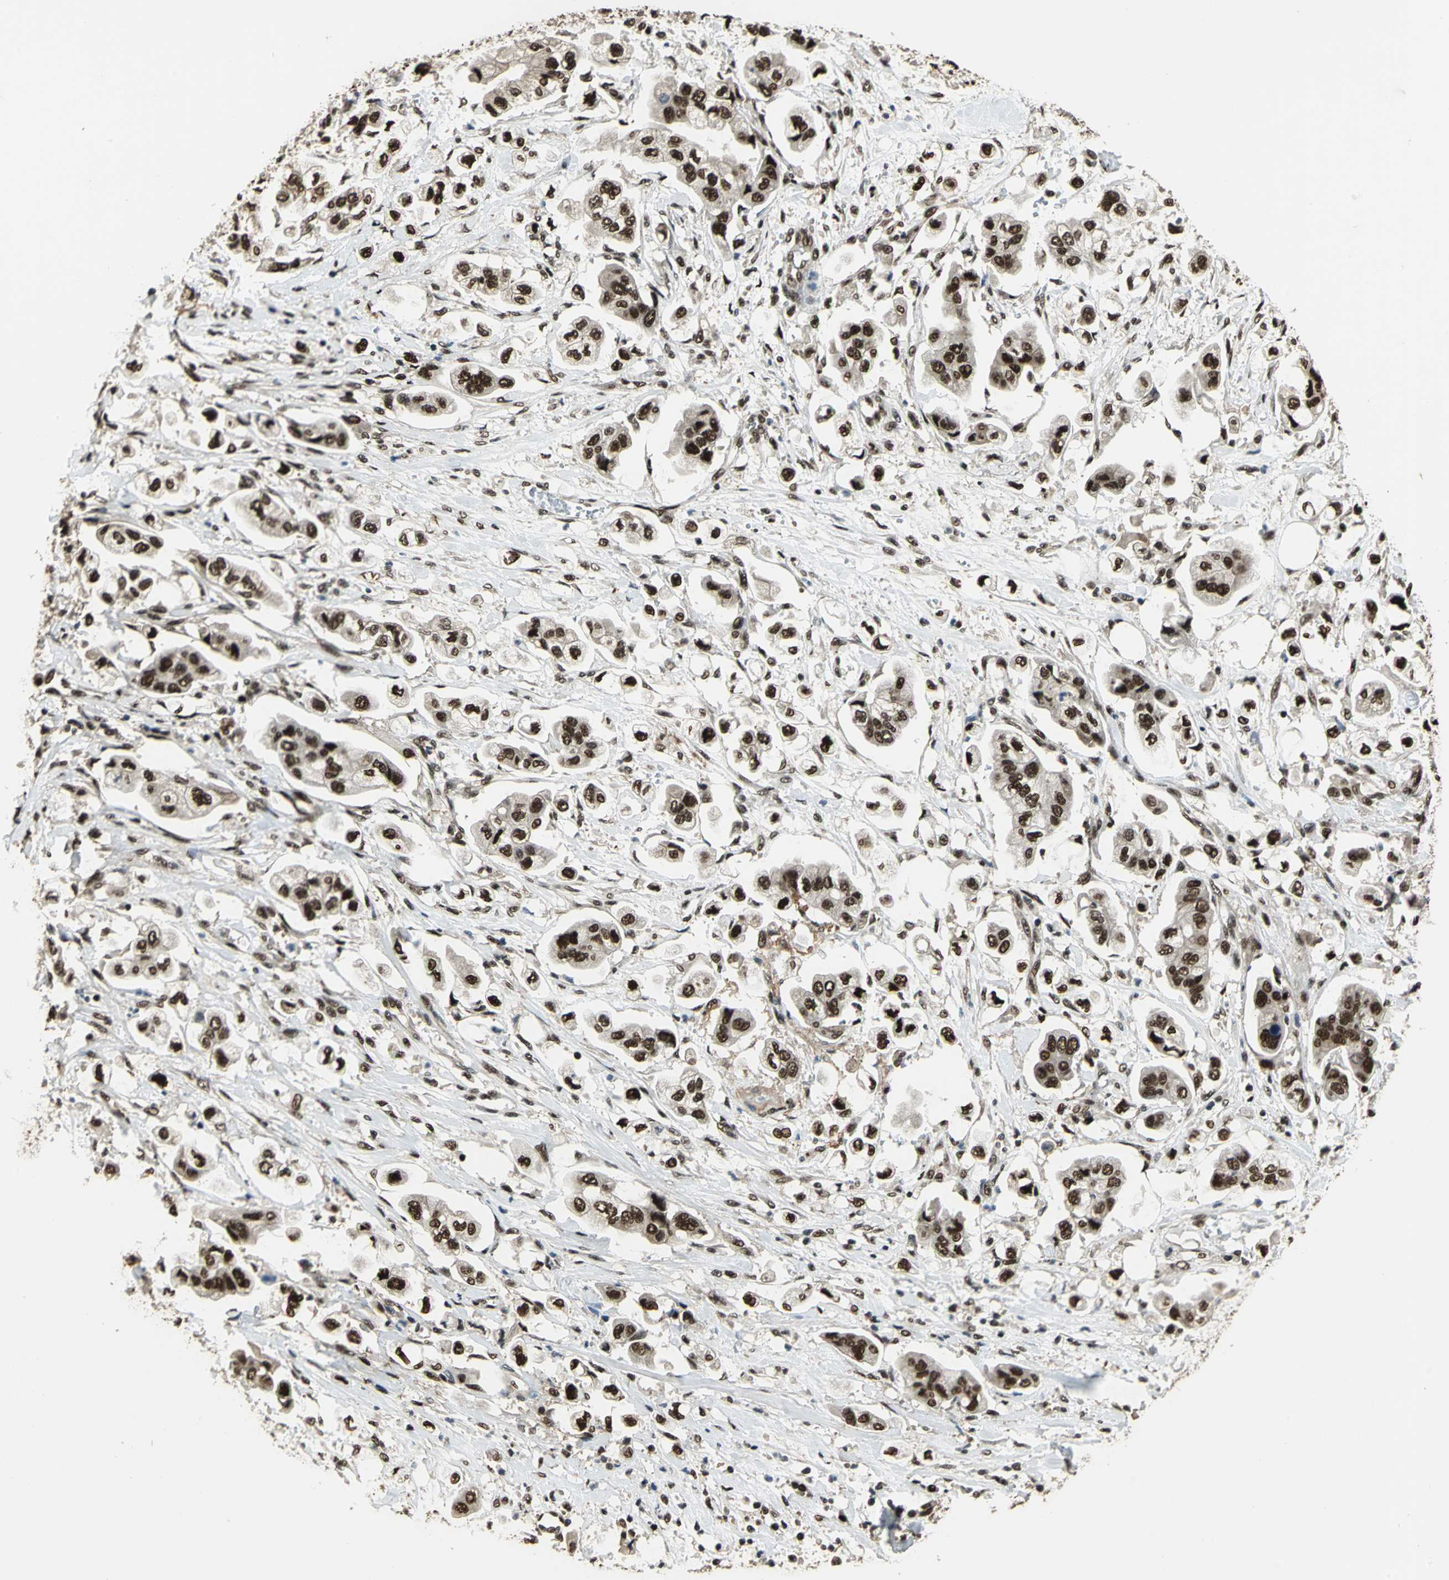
{"staining": {"intensity": "strong", "quantity": ">75%", "location": "nuclear"}, "tissue": "stomach cancer", "cell_type": "Tumor cells", "image_type": "cancer", "snomed": [{"axis": "morphology", "description": "Adenocarcinoma, NOS"}, {"axis": "topography", "description": "Stomach"}], "caption": "A high-resolution photomicrograph shows IHC staining of stomach adenocarcinoma, which demonstrates strong nuclear expression in approximately >75% of tumor cells.", "gene": "MIS18BP1", "patient": {"sex": "male", "age": 62}}